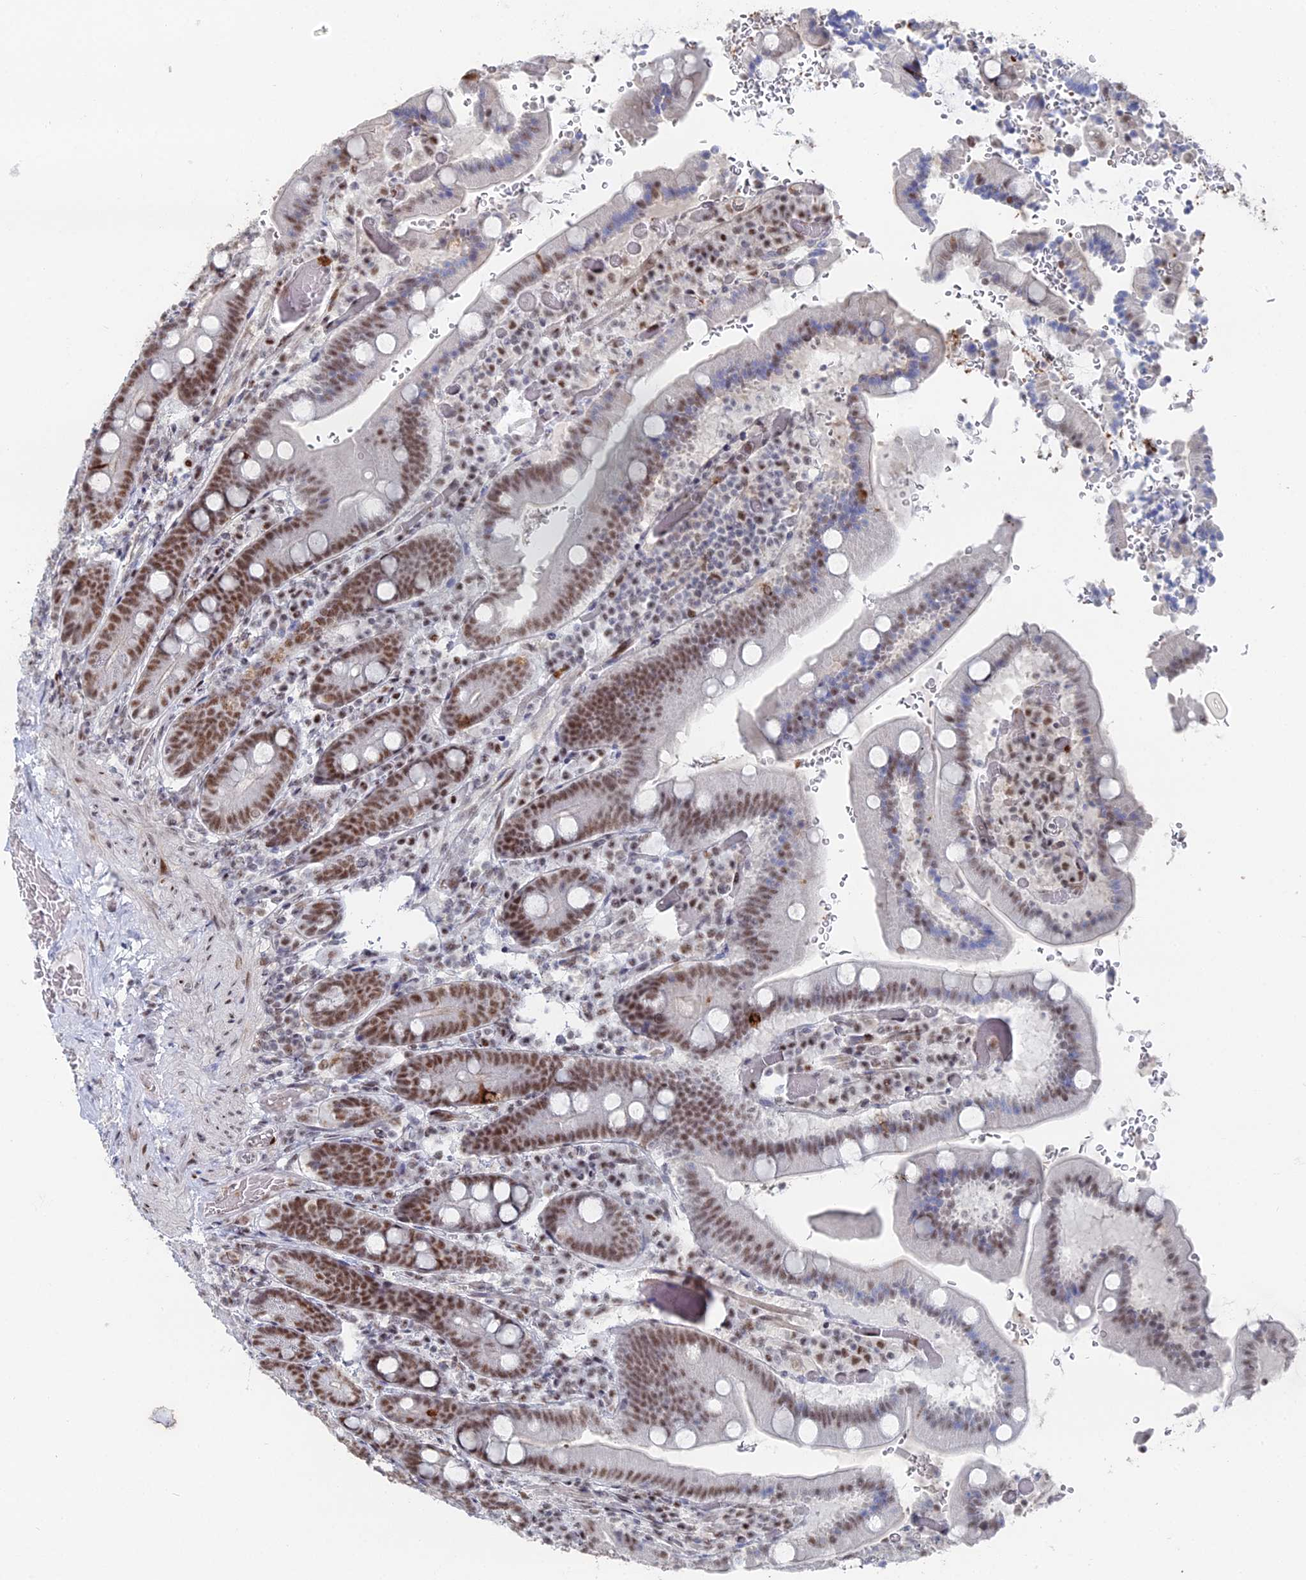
{"staining": {"intensity": "moderate", "quantity": ">75%", "location": "nuclear"}, "tissue": "duodenum", "cell_type": "Glandular cells", "image_type": "normal", "snomed": [{"axis": "morphology", "description": "Normal tissue, NOS"}, {"axis": "topography", "description": "Duodenum"}], "caption": "Duodenum stained for a protein (brown) exhibits moderate nuclear positive positivity in about >75% of glandular cells.", "gene": "GSC2", "patient": {"sex": "female", "age": 62}}